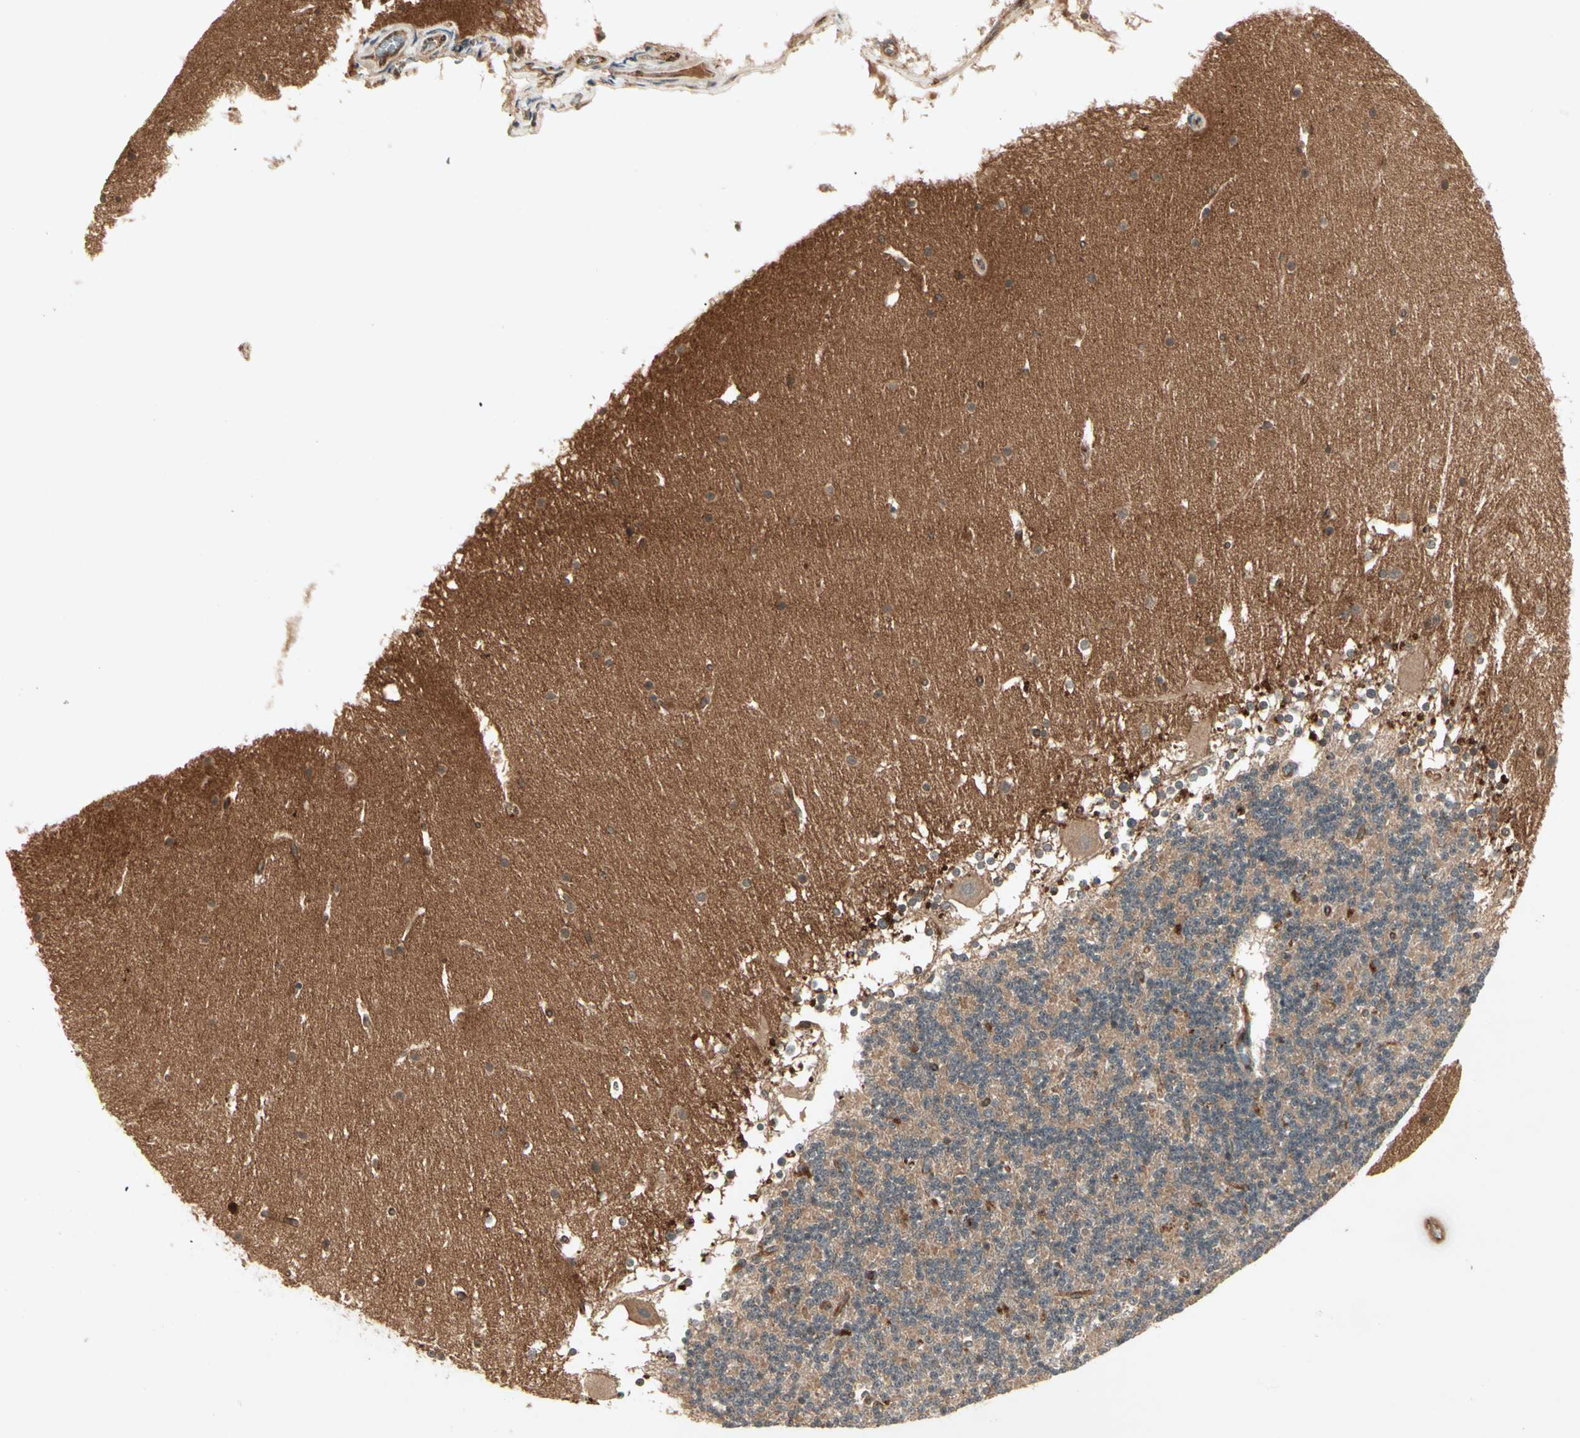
{"staining": {"intensity": "strong", "quantity": "<25%", "location": "cytoplasmic/membranous"}, "tissue": "cerebellum", "cell_type": "Cells in granular layer", "image_type": "normal", "snomed": [{"axis": "morphology", "description": "Normal tissue, NOS"}, {"axis": "topography", "description": "Cerebellum"}], "caption": "Strong cytoplasmic/membranous protein expression is appreciated in about <25% of cells in granular layer in cerebellum.", "gene": "FLOT1", "patient": {"sex": "female", "age": 19}}